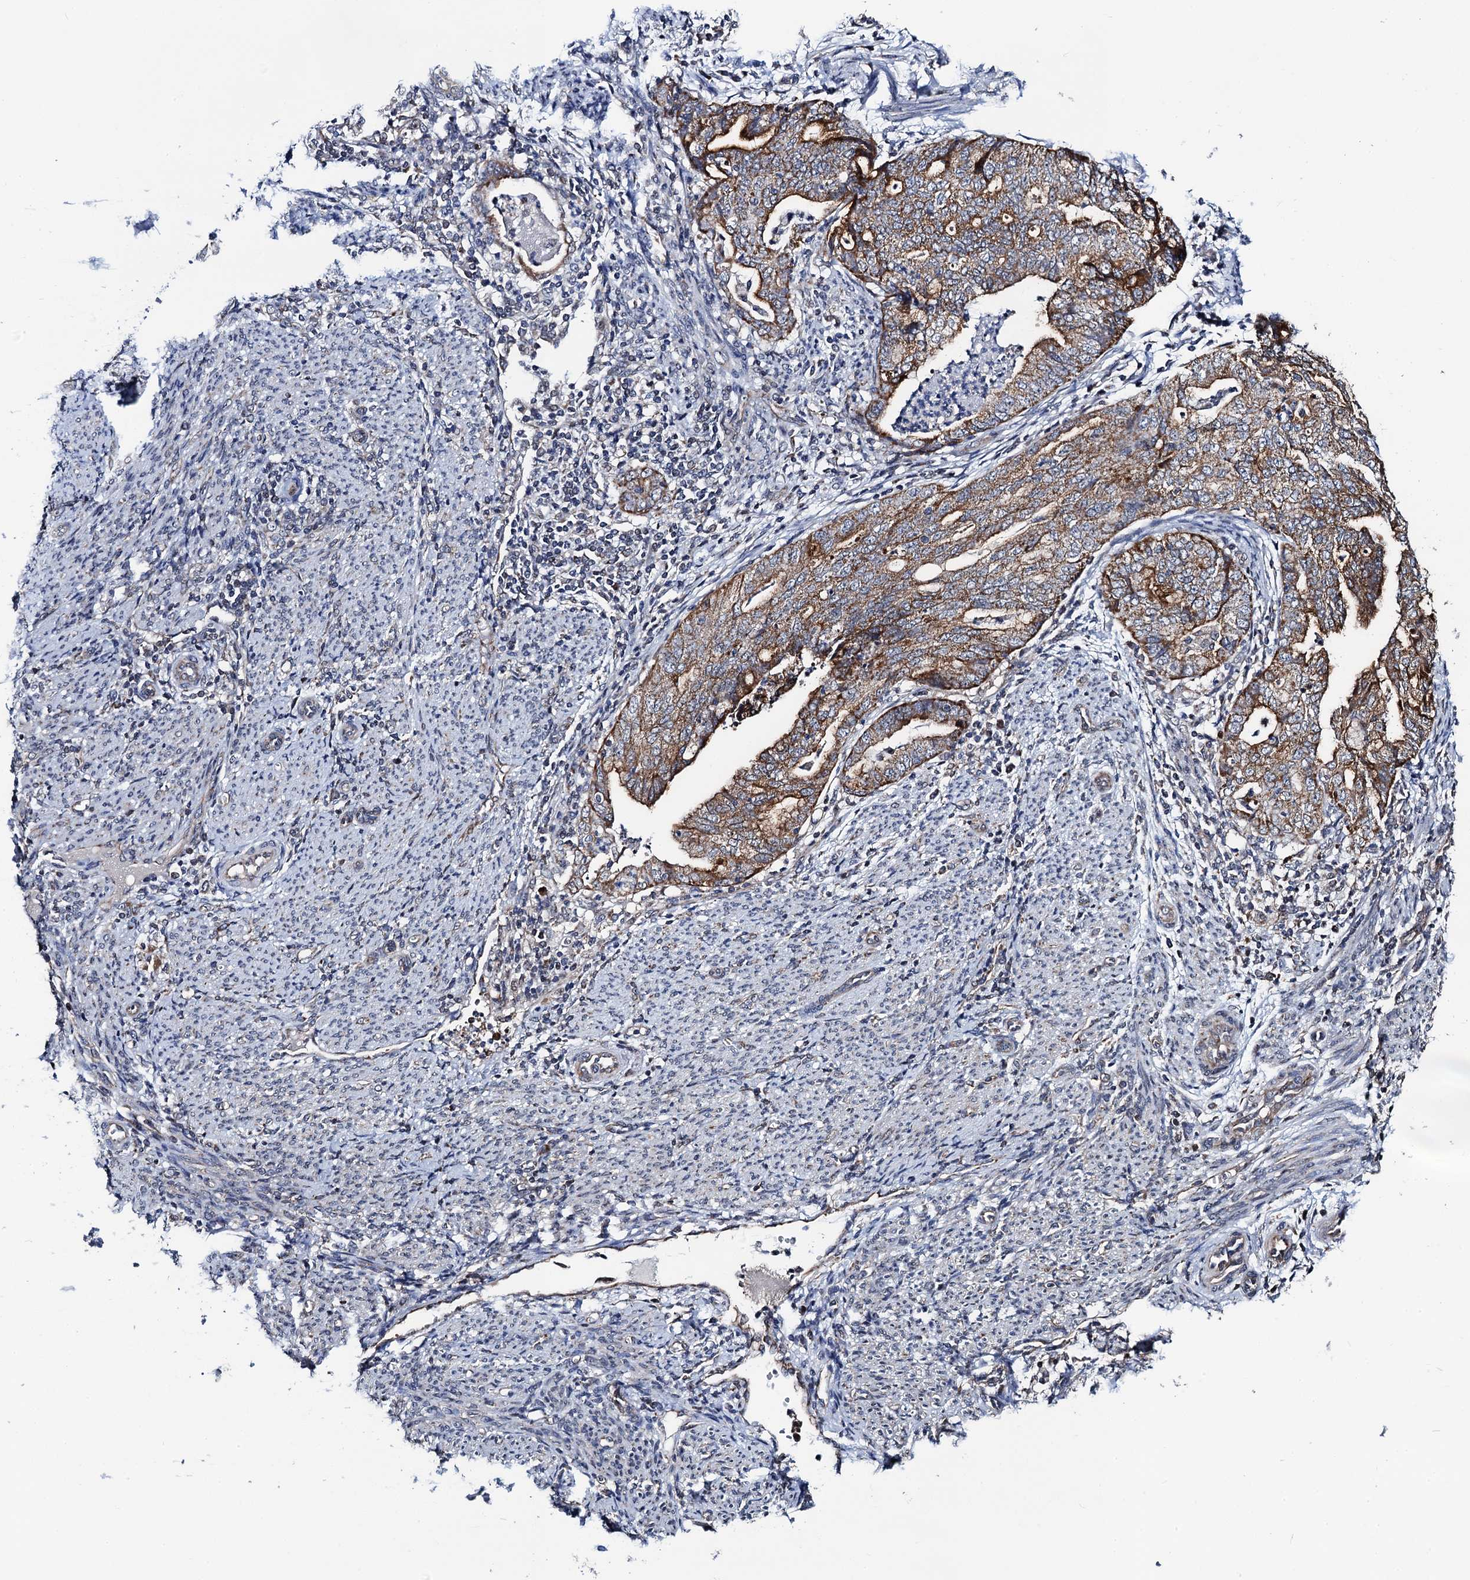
{"staining": {"intensity": "moderate", "quantity": "25%-75%", "location": "cytoplasmic/membranous"}, "tissue": "endometrial cancer", "cell_type": "Tumor cells", "image_type": "cancer", "snomed": [{"axis": "morphology", "description": "Adenocarcinoma, NOS"}, {"axis": "topography", "description": "Endometrium"}], "caption": "This image shows adenocarcinoma (endometrial) stained with immunohistochemistry (IHC) to label a protein in brown. The cytoplasmic/membranous of tumor cells show moderate positivity for the protein. Nuclei are counter-stained blue.", "gene": "PTCD3", "patient": {"sex": "female", "age": 79}}